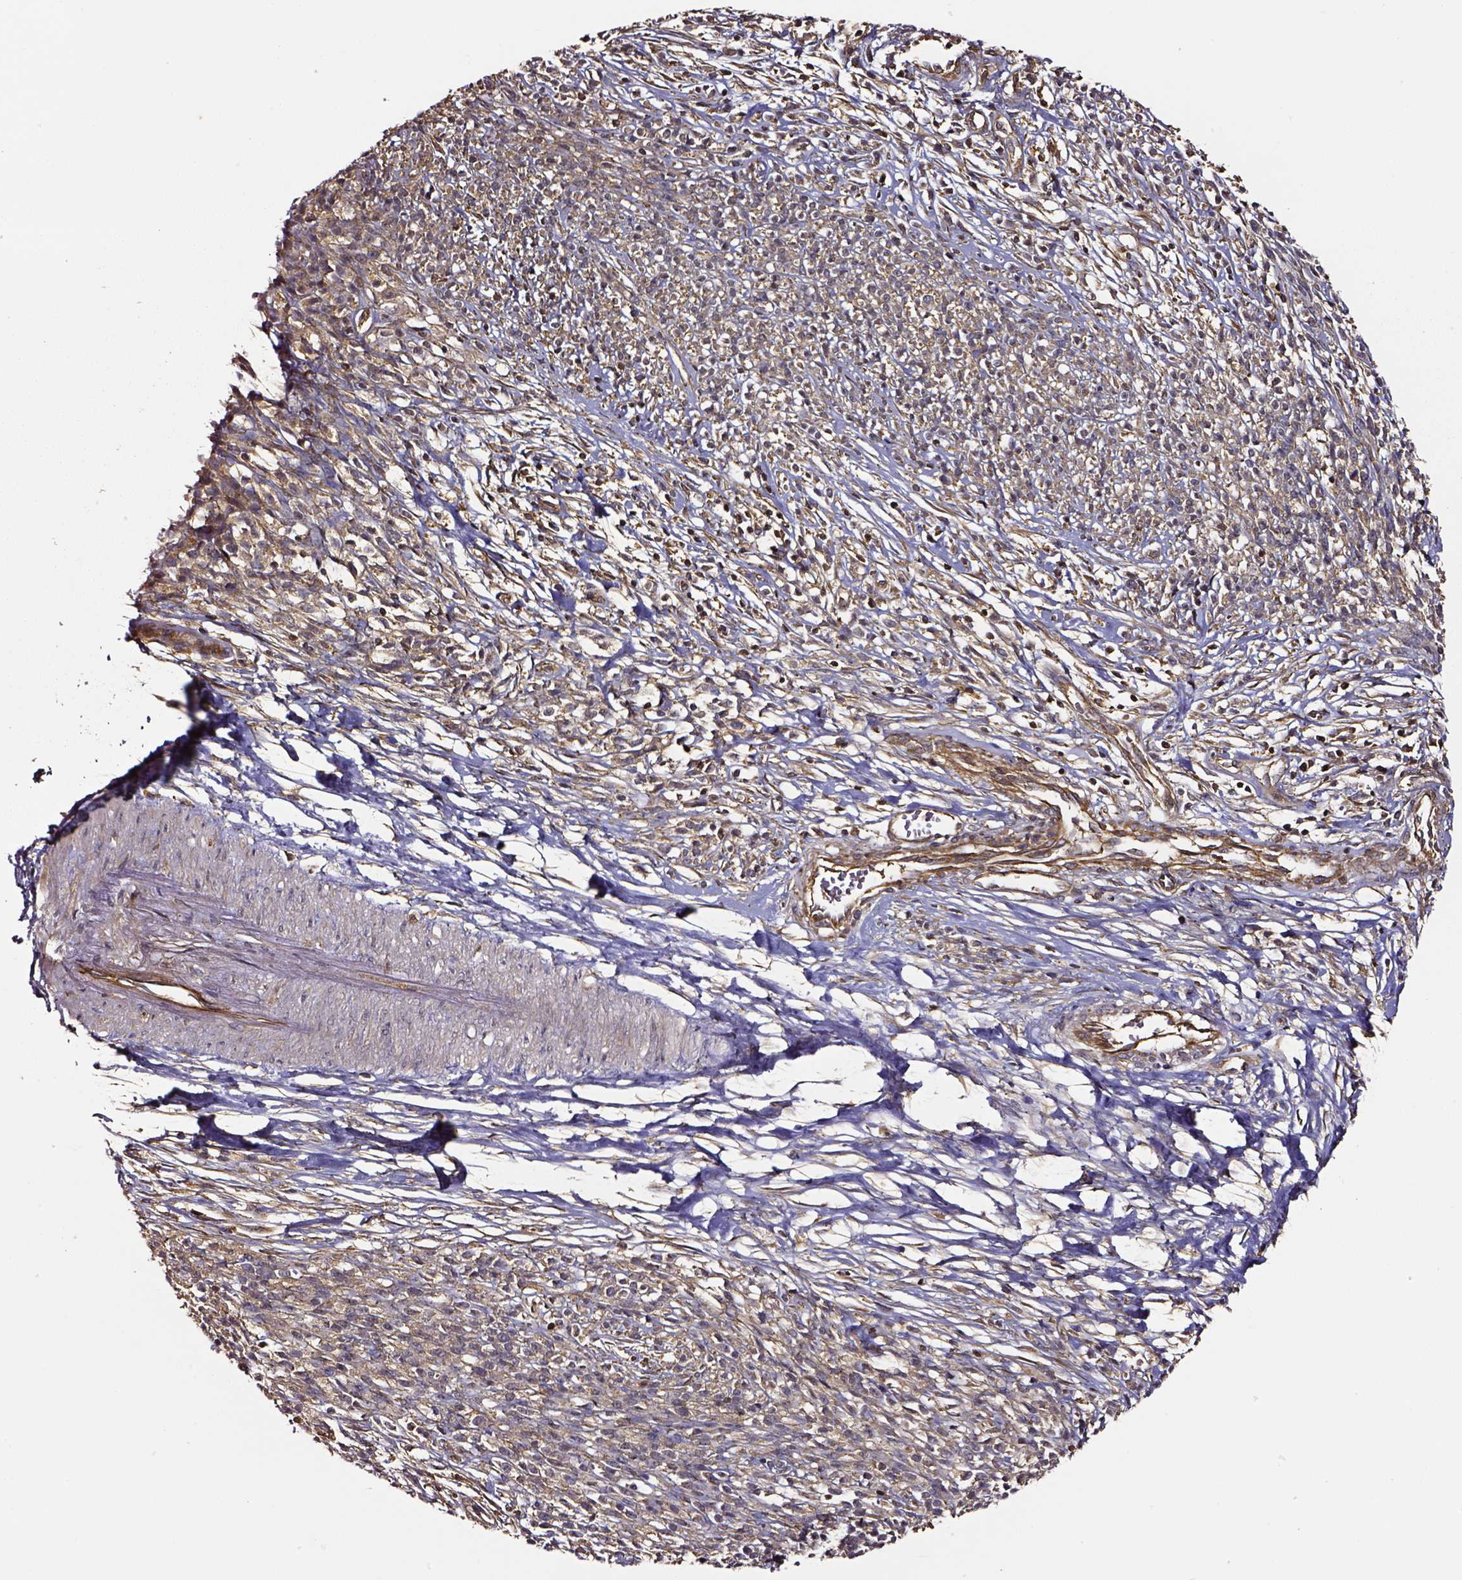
{"staining": {"intensity": "moderate", "quantity": ">75%", "location": "cytoplasmic/membranous"}, "tissue": "melanoma", "cell_type": "Tumor cells", "image_type": "cancer", "snomed": [{"axis": "morphology", "description": "Malignant melanoma, NOS"}, {"axis": "topography", "description": "Skin"}, {"axis": "topography", "description": "Skin of trunk"}], "caption": "High-magnification brightfield microscopy of malignant melanoma stained with DAB (3,3'-diaminobenzidine) (brown) and counterstained with hematoxylin (blue). tumor cells exhibit moderate cytoplasmic/membranous expression is present in about>75% of cells.", "gene": "RASSF5", "patient": {"sex": "male", "age": 74}}